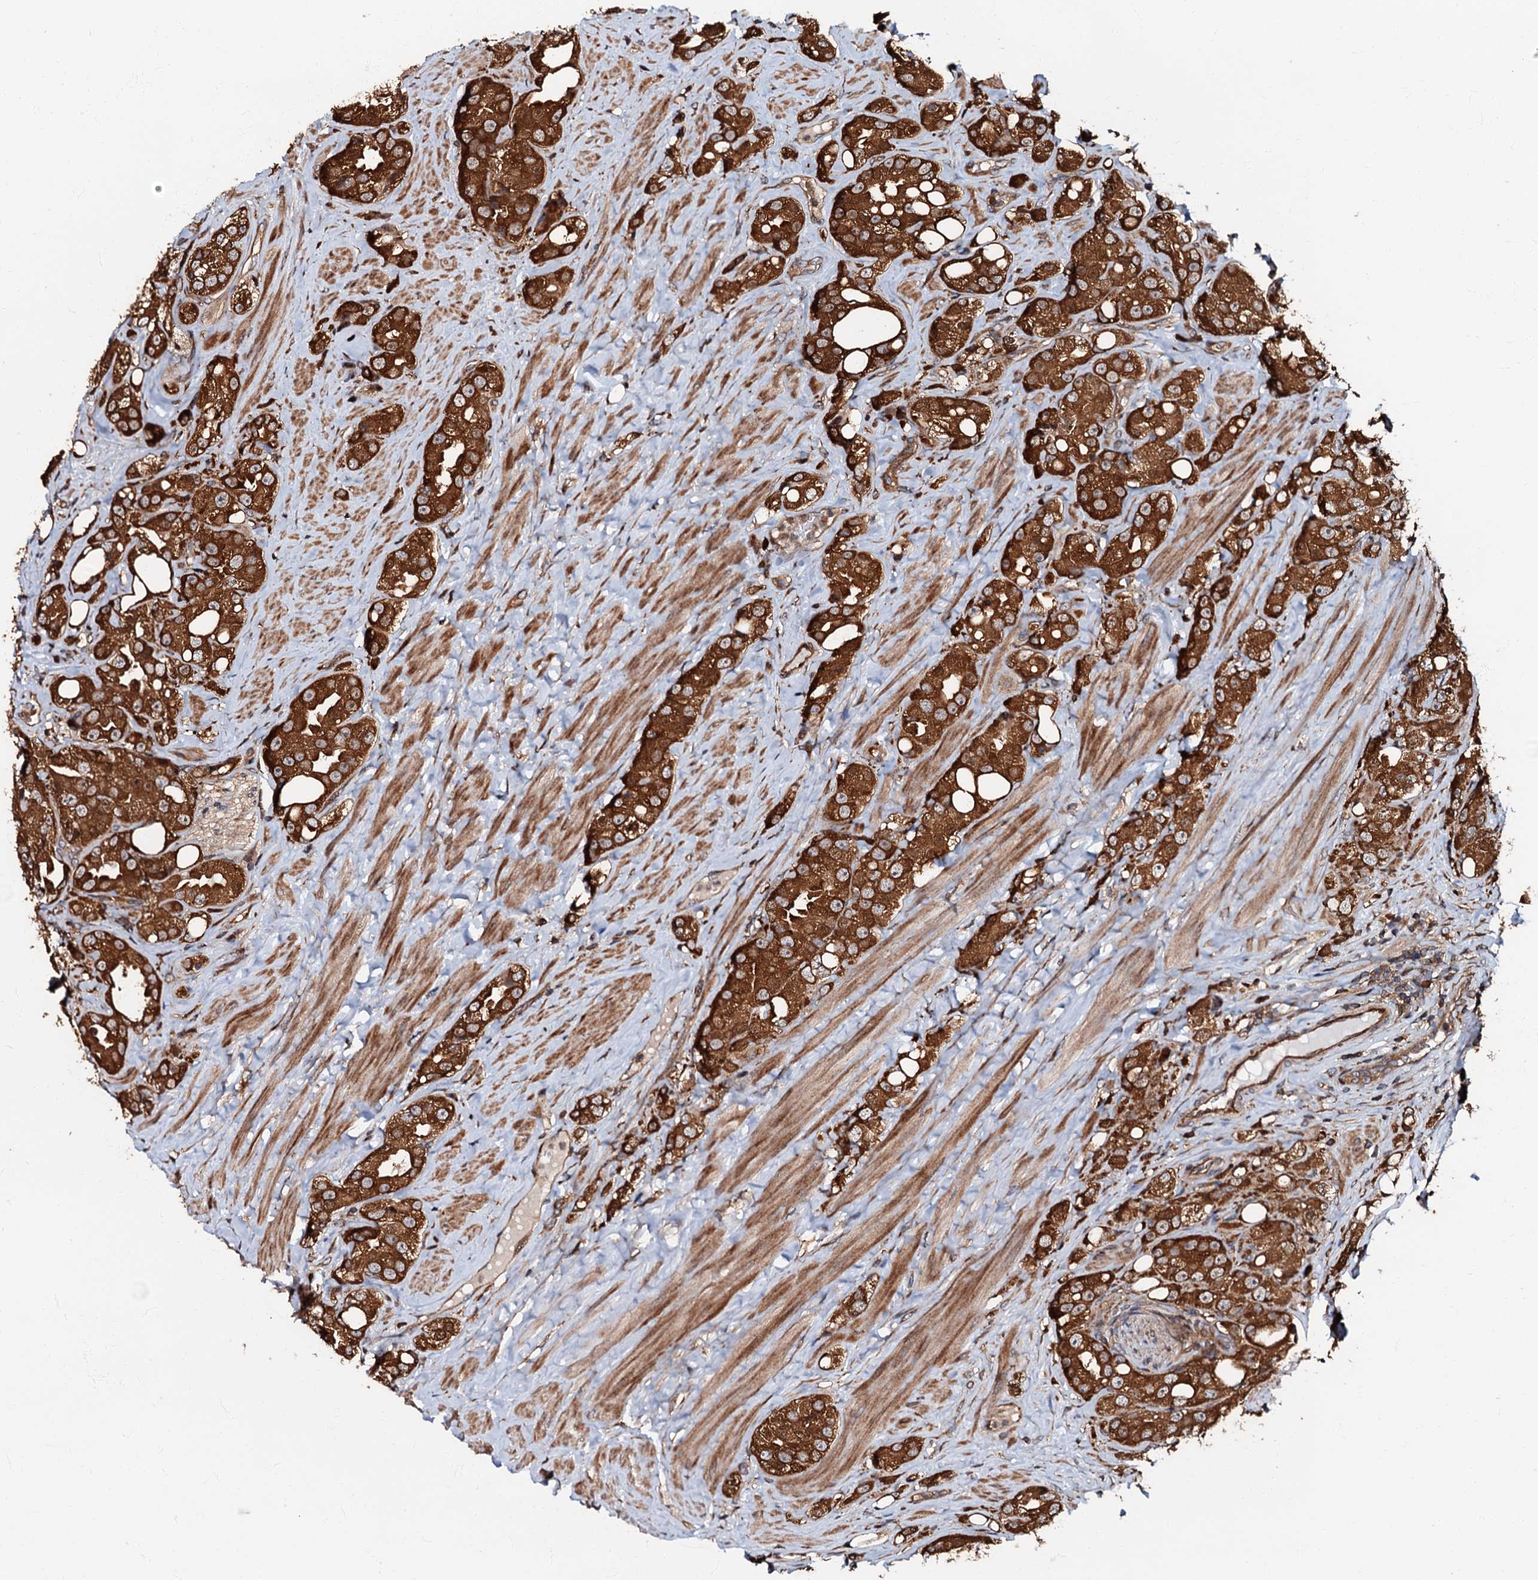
{"staining": {"intensity": "strong", "quantity": ">75%", "location": "cytoplasmic/membranous"}, "tissue": "prostate cancer", "cell_type": "Tumor cells", "image_type": "cancer", "snomed": [{"axis": "morphology", "description": "Adenocarcinoma, NOS"}, {"axis": "topography", "description": "Prostate"}], "caption": "Immunohistochemical staining of human adenocarcinoma (prostate) demonstrates strong cytoplasmic/membranous protein positivity in about >75% of tumor cells. (Stains: DAB (3,3'-diaminobenzidine) in brown, nuclei in blue, Microscopy: brightfield microscopy at high magnification).", "gene": "OSBP", "patient": {"sex": "male", "age": 79}}